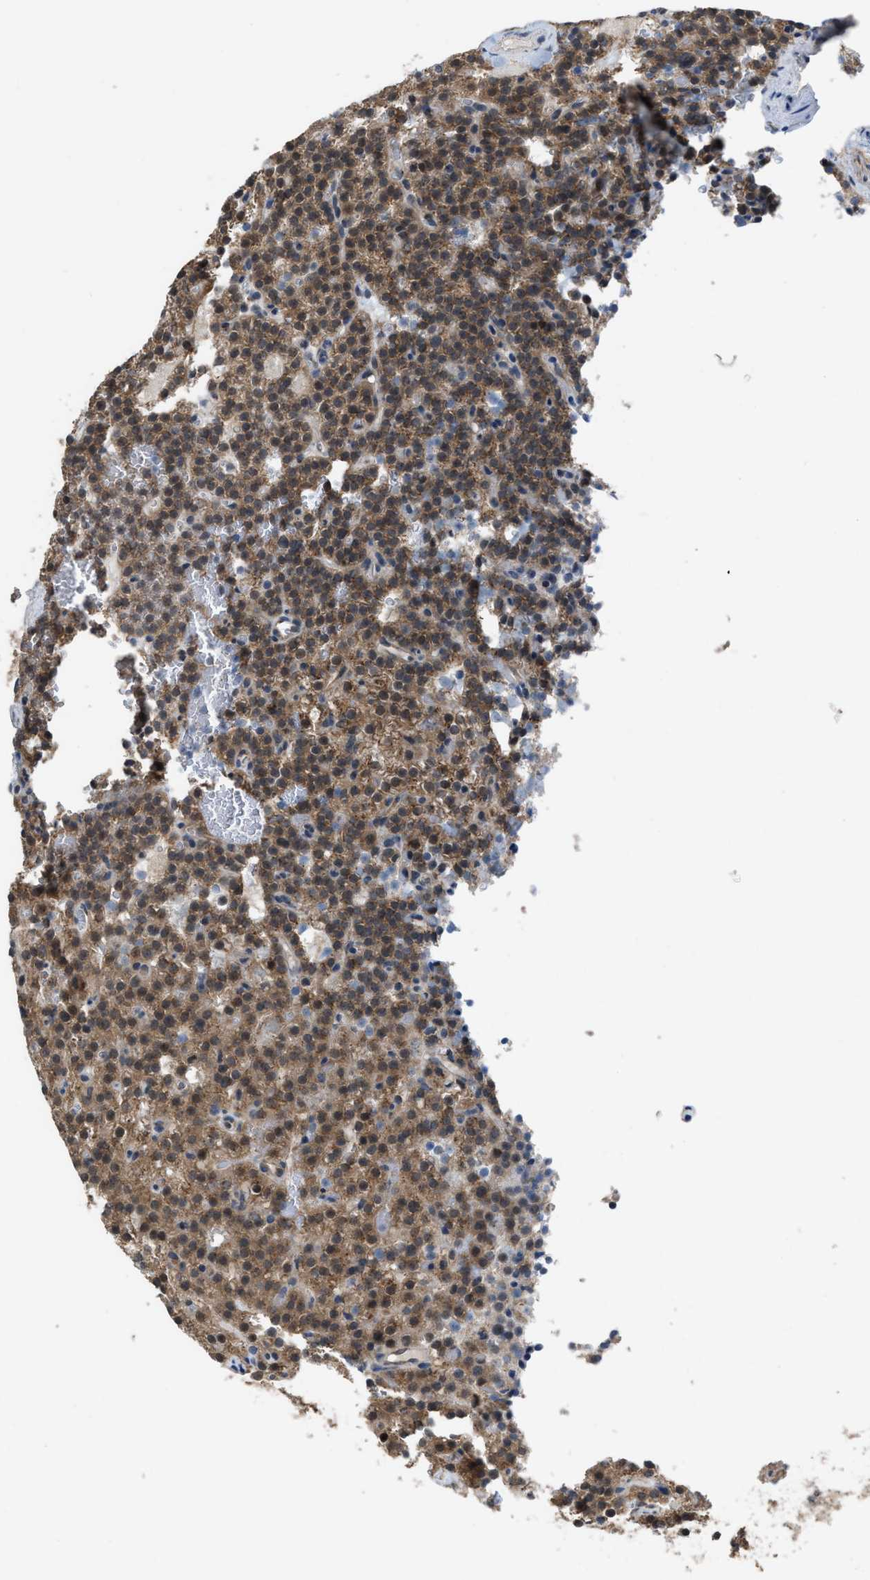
{"staining": {"intensity": "moderate", "quantity": ">75%", "location": "cytoplasmic/membranous,nuclear"}, "tissue": "parathyroid gland", "cell_type": "Glandular cells", "image_type": "normal", "snomed": [{"axis": "morphology", "description": "Normal tissue, NOS"}, {"axis": "morphology", "description": "Adenoma, NOS"}, {"axis": "topography", "description": "Parathyroid gland"}], "caption": "Immunohistochemistry micrograph of normal parathyroid gland: parathyroid gland stained using immunohistochemistry exhibits medium levels of moderate protein expression localized specifically in the cytoplasmic/membranous,nuclear of glandular cells, appearing as a cytoplasmic/membranous,nuclear brown color.", "gene": "PLAA", "patient": {"sex": "female", "age": 74}}